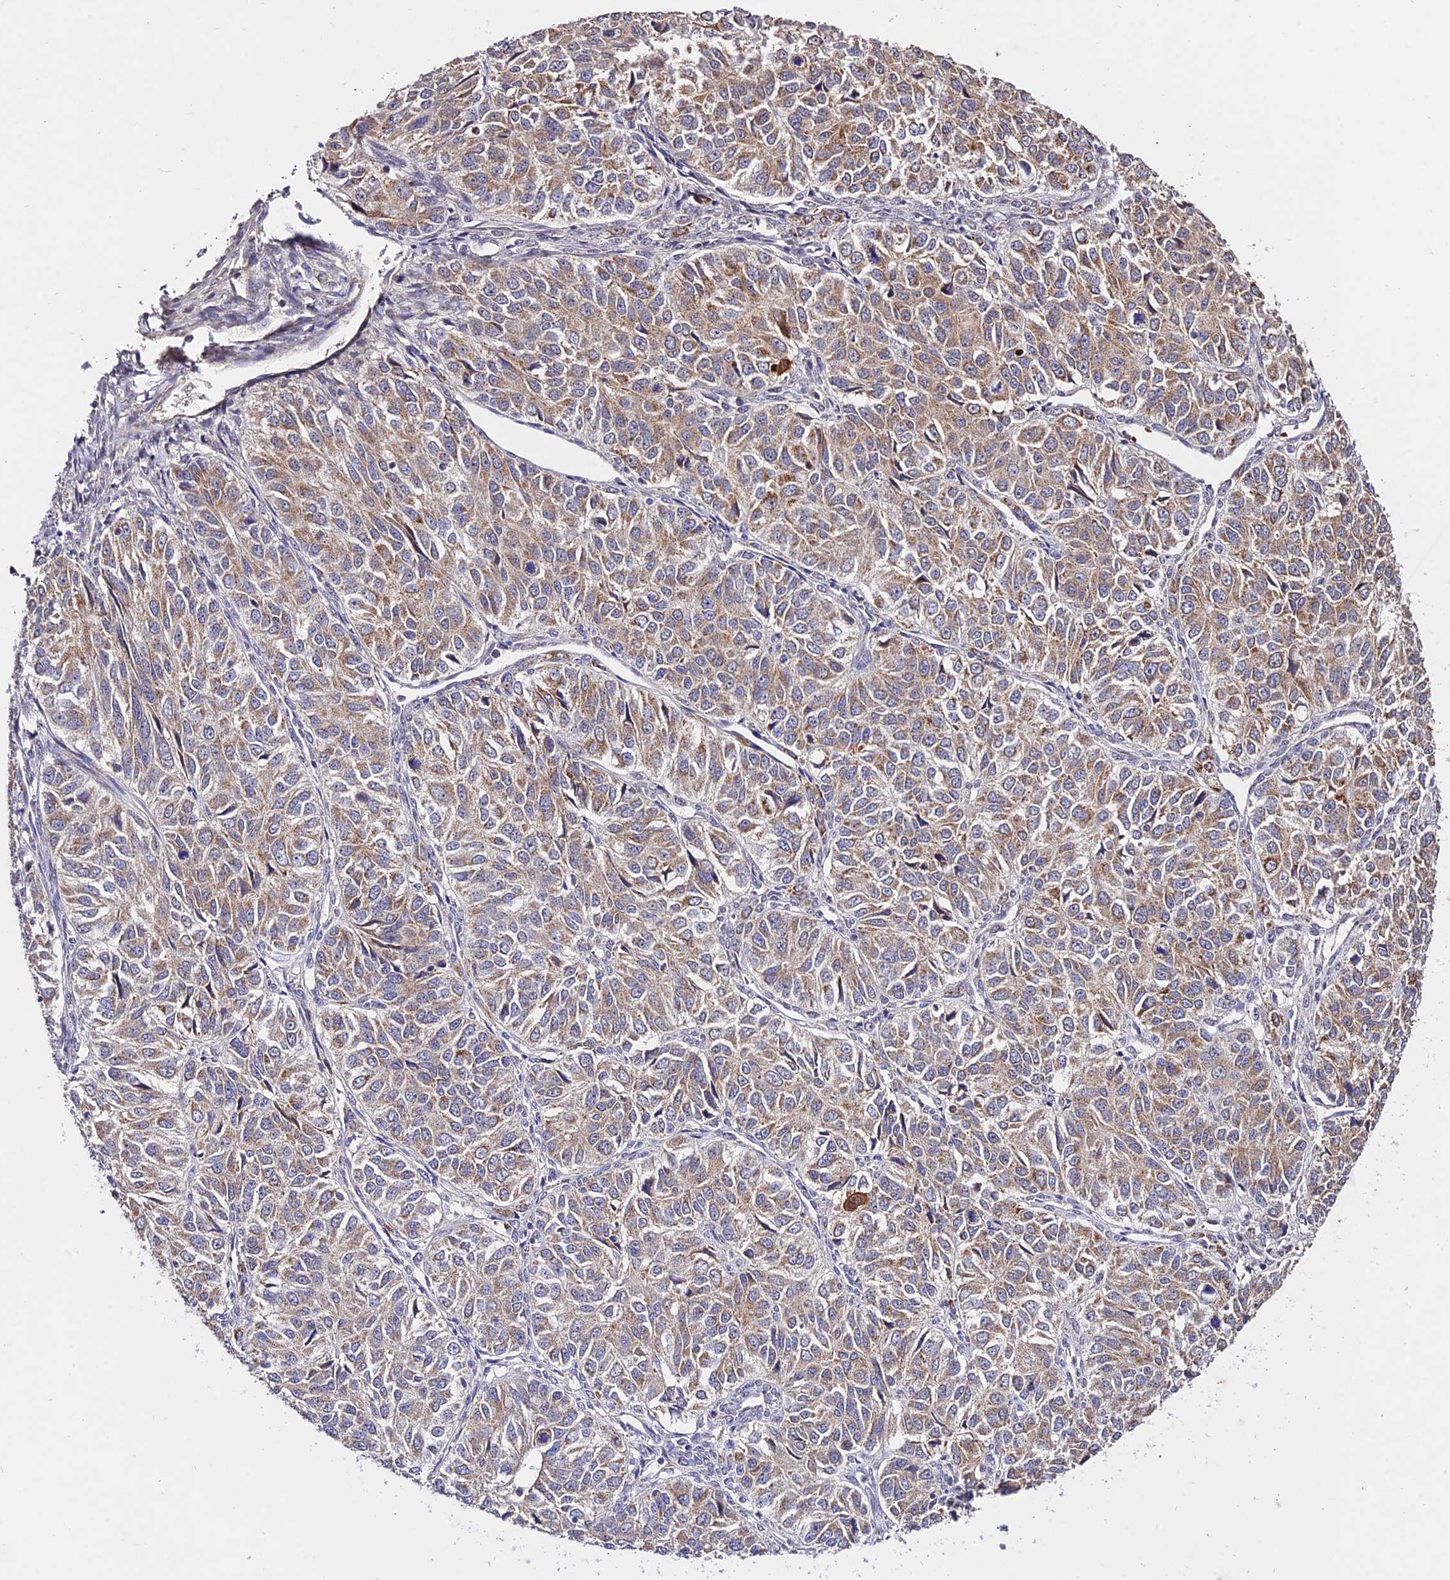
{"staining": {"intensity": "moderate", "quantity": ">75%", "location": "cytoplasmic/membranous"}, "tissue": "ovarian cancer", "cell_type": "Tumor cells", "image_type": "cancer", "snomed": [{"axis": "morphology", "description": "Carcinoma, endometroid"}, {"axis": "topography", "description": "Ovary"}], "caption": "About >75% of tumor cells in ovarian endometroid carcinoma display moderate cytoplasmic/membranous protein expression as visualized by brown immunohistochemical staining.", "gene": "WDR5B", "patient": {"sex": "female", "age": 51}}